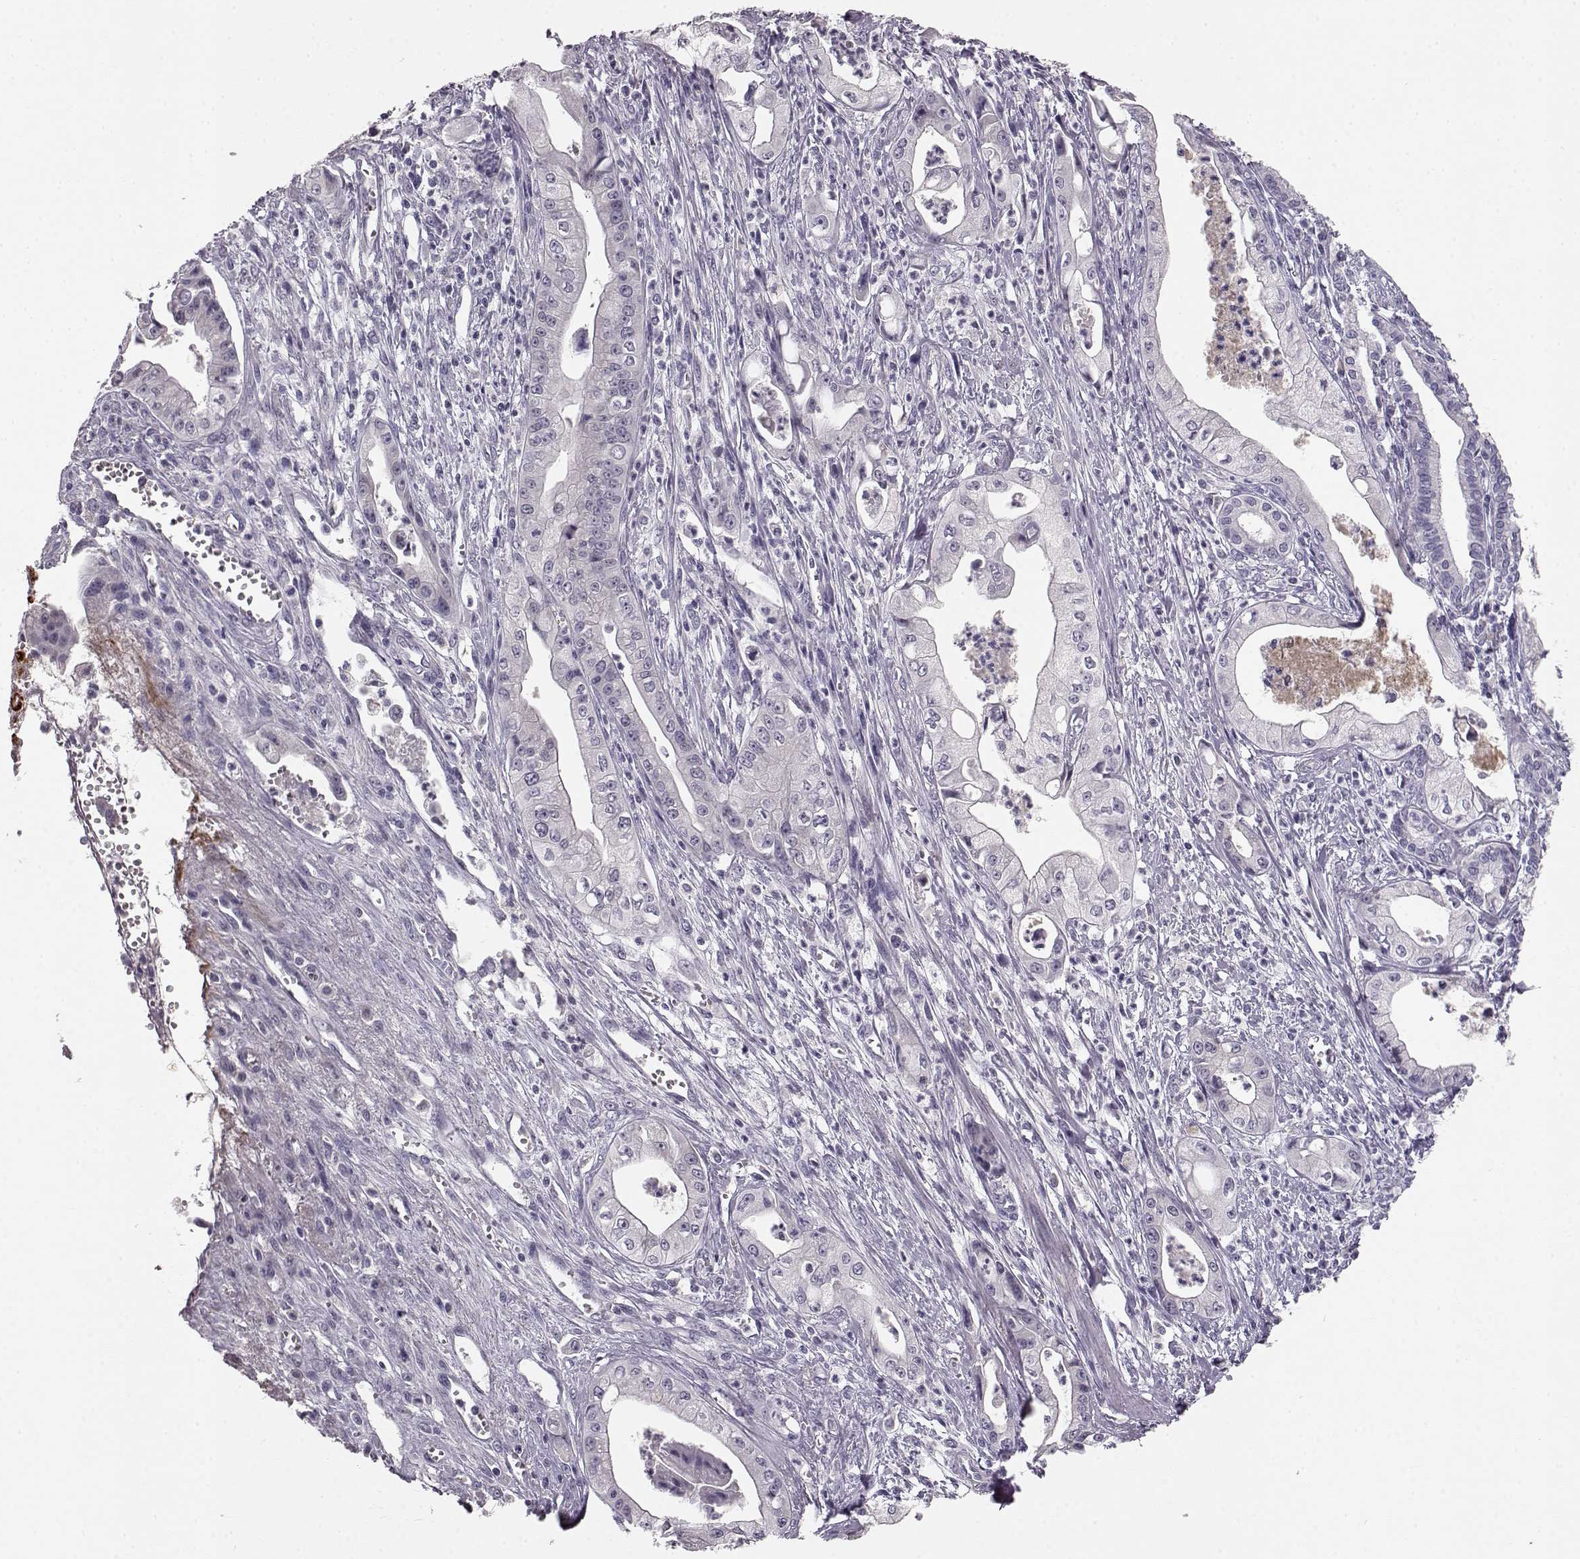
{"staining": {"intensity": "negative", "quantity": "none", "location": "none"}, "tissue": "pancreatic cancer", "cell_type": "Tumor cells", "image_type": "cancer", "snomed": [{"axis": "morphology", "description": "Adenocarcinoma, NOS"}, {"axis": "topography", "description": "Pancreas"}], "caption": "Pancreatic adenocarcinoma was stained to show a protein in brown. There is no significant expression in tumor cells.", "gene": "BFSP2", "patient": {"sex": "female", "age": 65}}